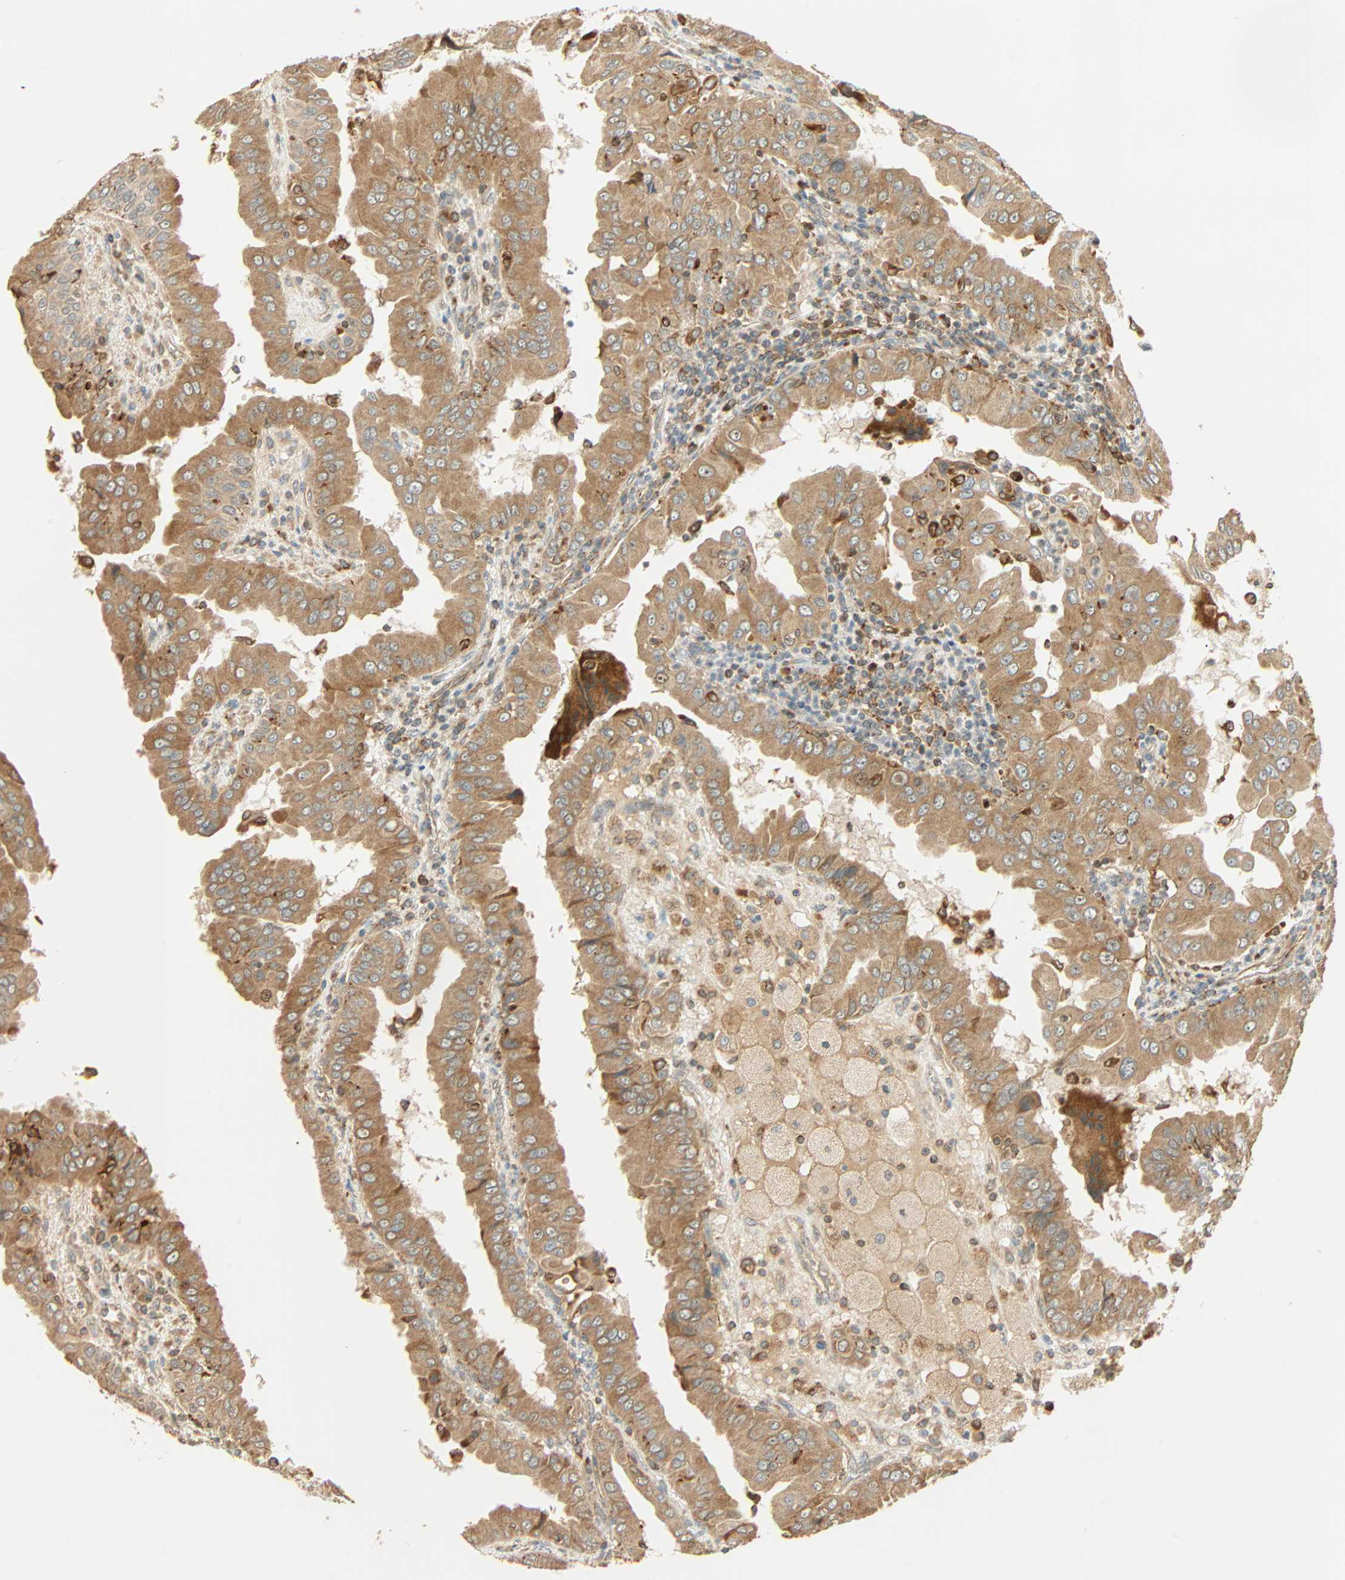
{"staining": {"intensity": "moderate", "quantity": ">75%", "location": "cytoplasmic/membranous"}, "tissue": "thyroid cancer", "cell_type": "Tumor cells", "image_type": "cancer", "snomed": [{"axis": "morphology", "description": "Papillary adenocarcinoma, NOS"}, {"axis": "topography", "description": "Thyroid gland"}], "caption": "About >75% of tumor cells in thyroid cancer show moderate cytoplasmic/membranous protein expression as visualized by brown immunohistochemical staining.", "gene": "PNPLA6", "patient": {"sex": "male", "age": 33}}